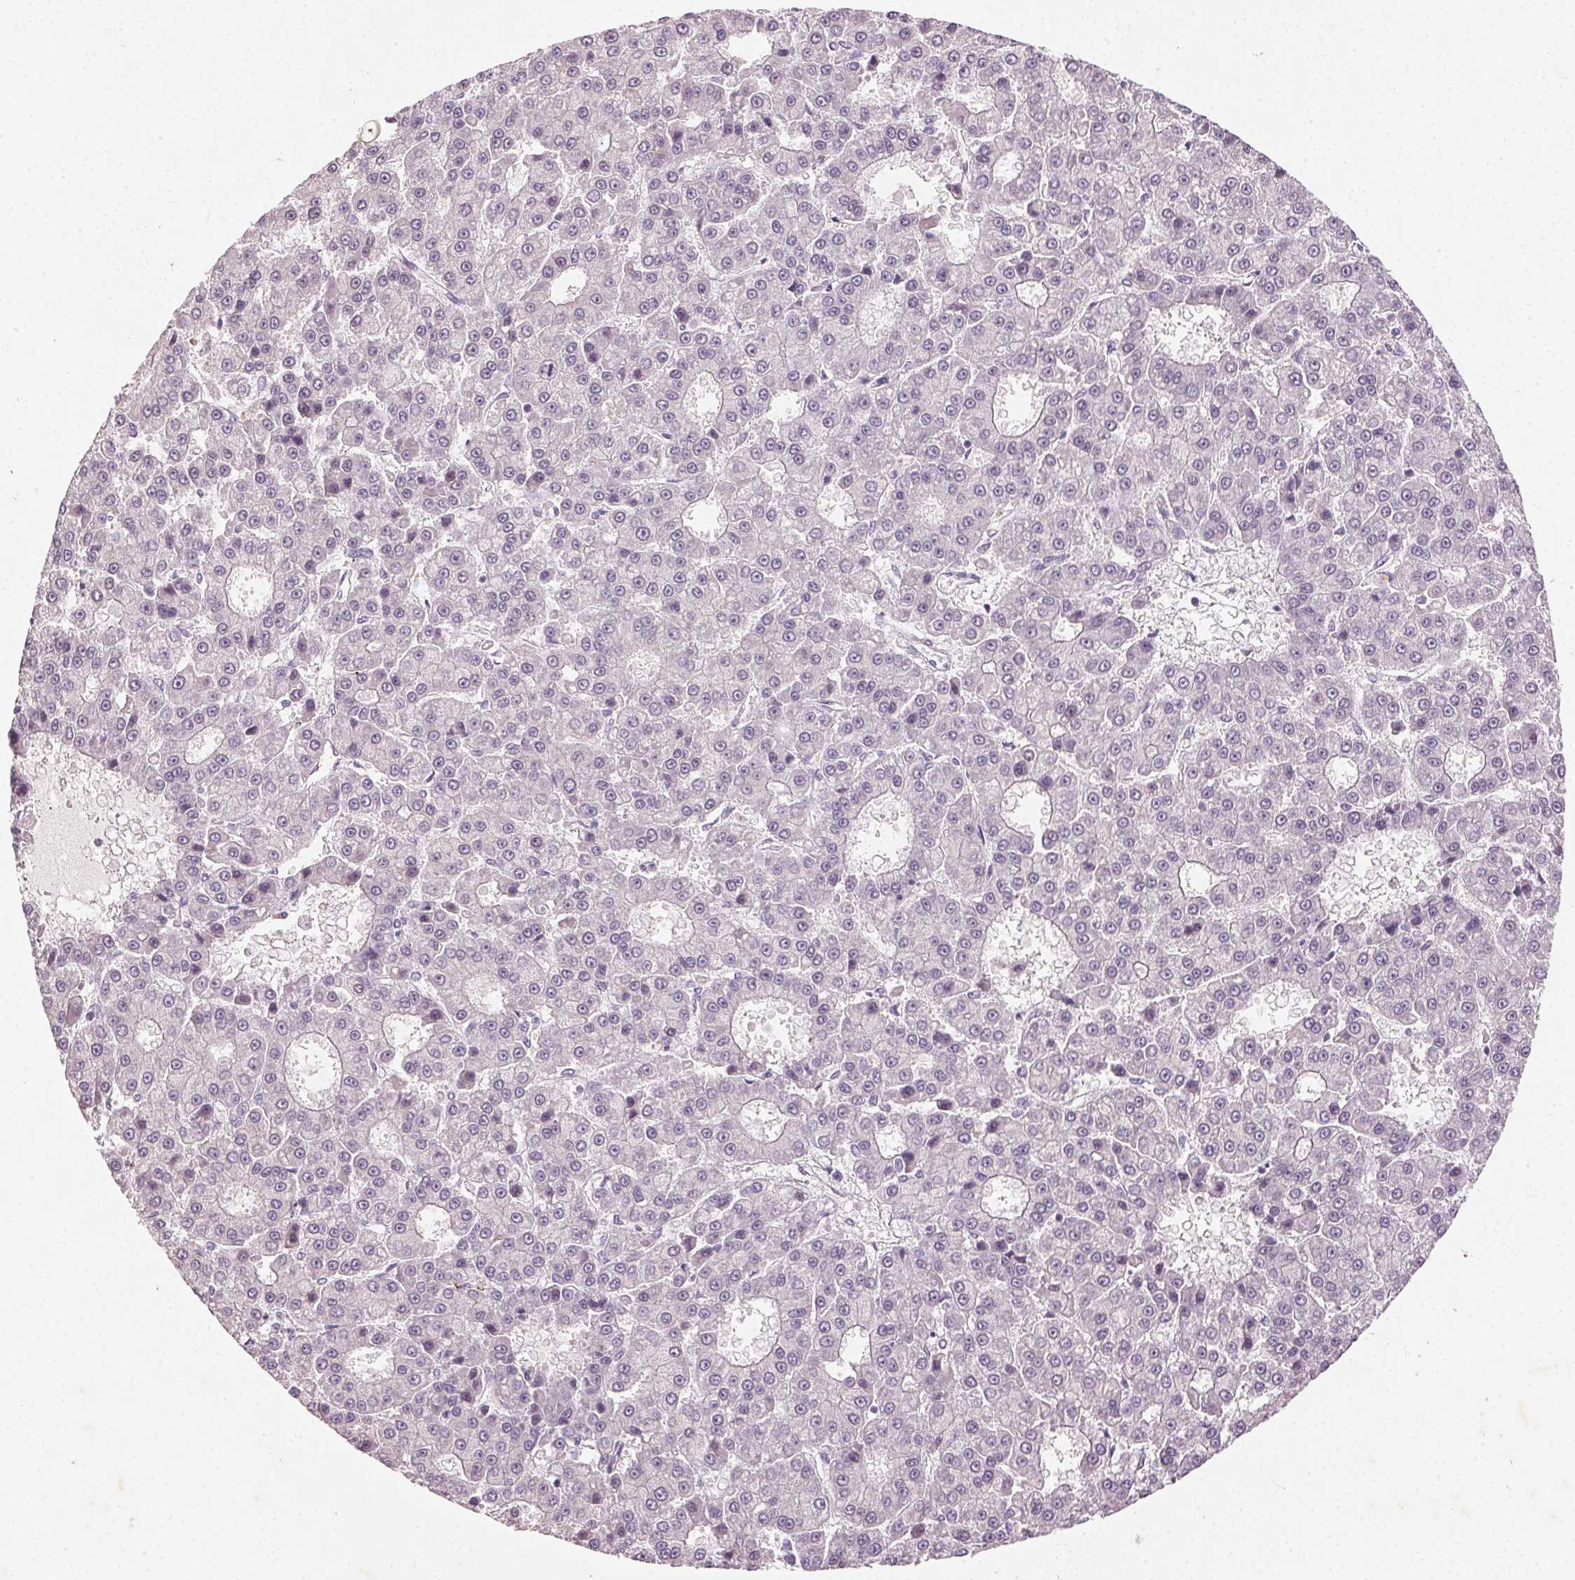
{"staining": {"intensity": "negative", "quantity": "none", "location": "none"}, "tissue": "liver cancer", "cell_type": "Tumor cells", "image_type": "cancer", "snomed": [{"axis": "morphology", "description": "Carcinoma, Hepatocellular, NOS"}, {"axis": "topography", "description": "Liver"}], "caption": "A high-resolution image shows immunohistochemistry (IHC) staining of hepatocellular carcinoma (liver), which reveals no significant staining in tumor cells.", "gene": "CLTRN", "patient": {"sex": "male", "age": 70}}